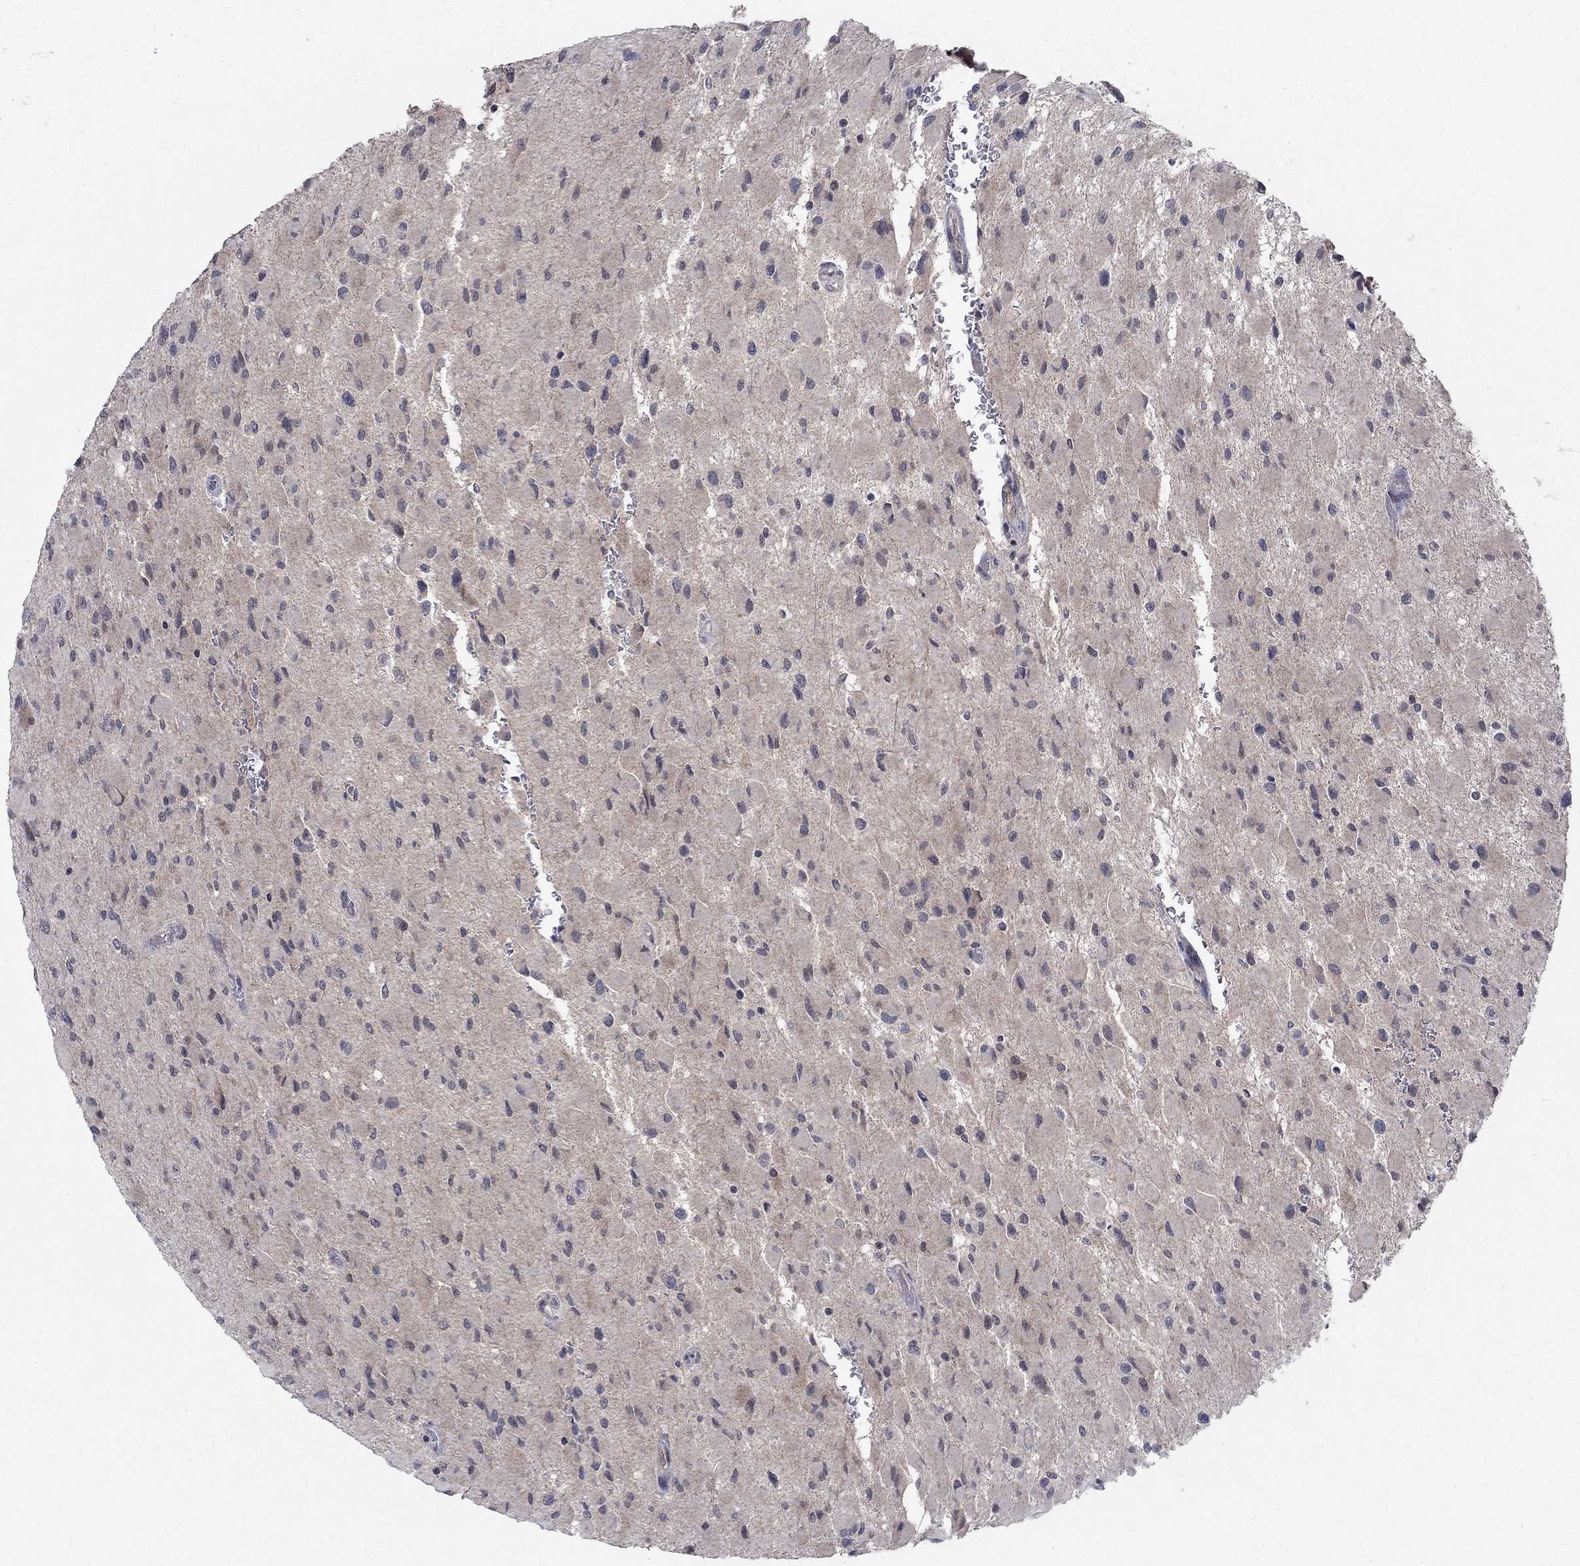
{"staining": {"intensity": "negative", "quantity": "none", "location": "none"}, "tissue": "glioma", "cell_type": "Tumor cells", "image_type": "cancer", "snomed": [{"axis": "morphology", "description": "Glioma, malignant, High grade"}, {"axis": "topography", "description": "Cerebral cortex"}], "caption": "An immunohistochemistry (IHC) micrograph of glioma is shown. There is no staining in tumor cells of glioma.", "gene": "IL4", "patient": {"sex": "female", "age": 36}}